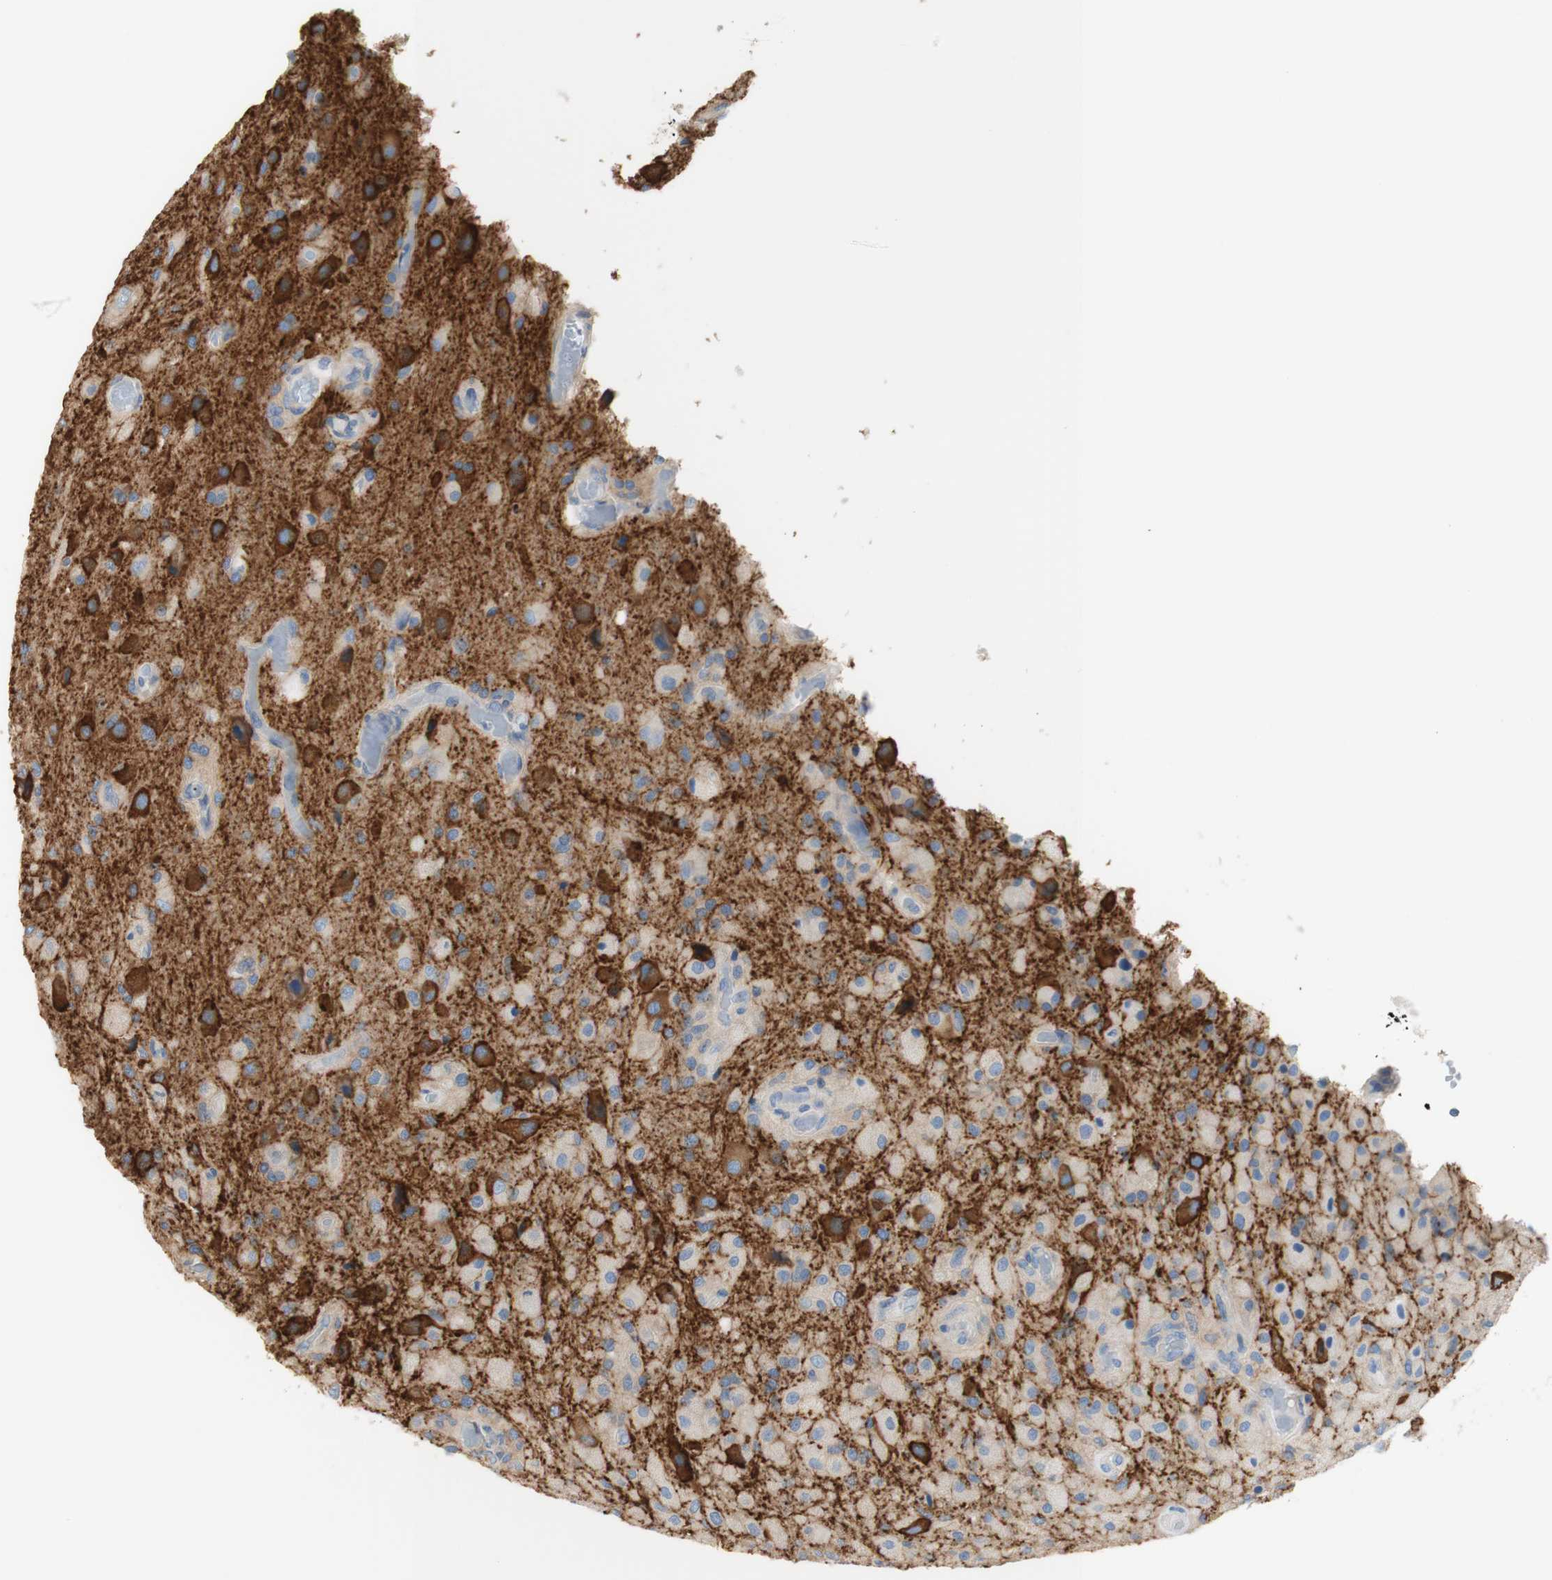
{"staining": {"intensity": "negative", "quantity": "none", "location": "none"}, "tissue": "glioma", "cell_type": "Tumor cells", "image_type": "cancer", "snomed": [{"axis": "morphology", "description": "Normal tissue, NOS"}, {"axis": "morphology", "description": "Glioma, malignant, High grade"}, {"axis": "topography", "description": "Cerebral cortex"}], "caption": "Malignant high-grade glioma was stained to show a protein in brown. There is no significant expression in tumor cells.", "gene": "ATP2B1", "patient": {"sex": "male", "age": 77}}